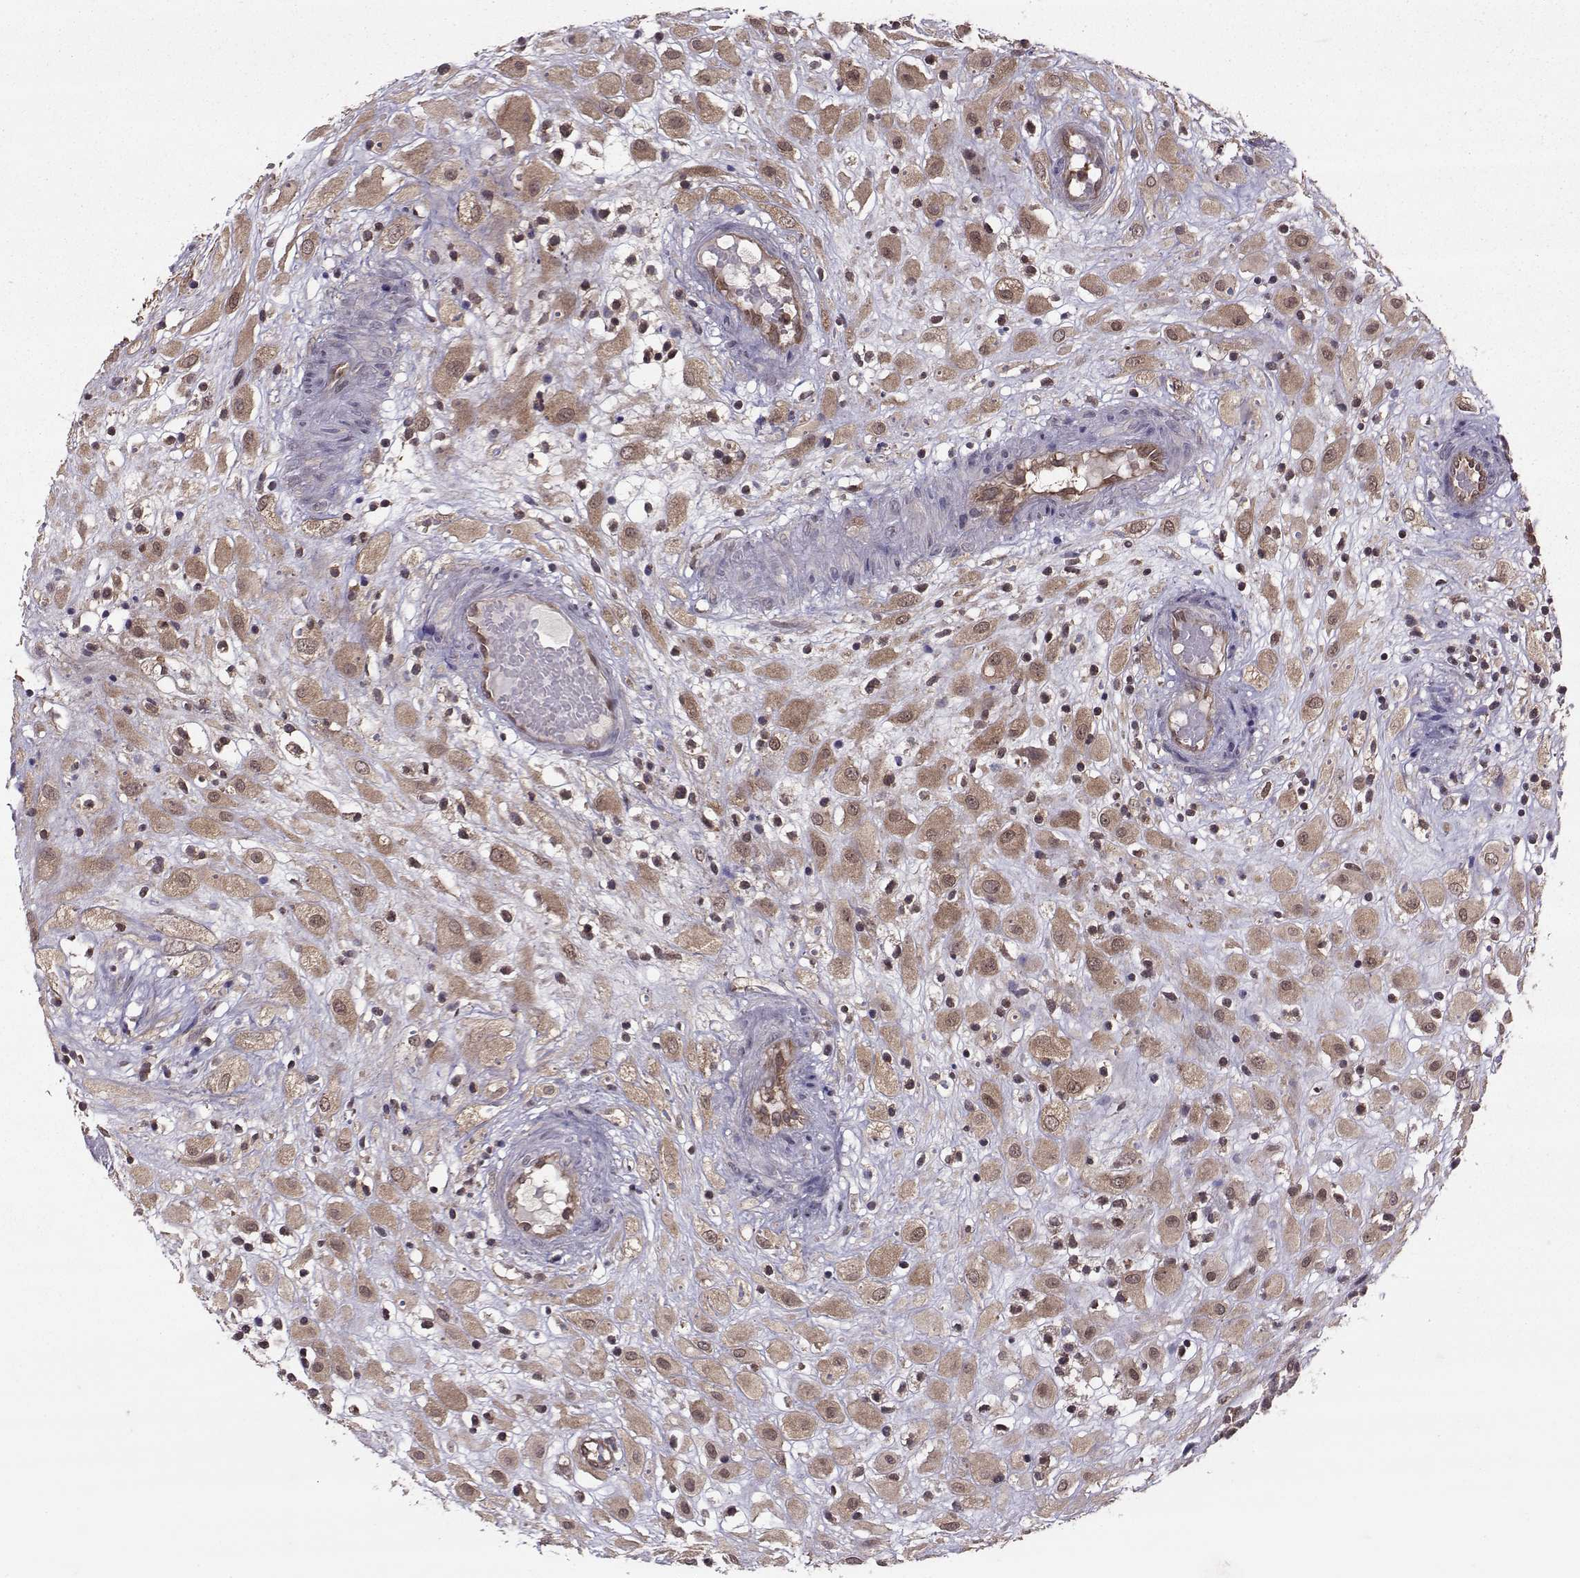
{"staining": {"intensity": "weak", "quantity": ">75%", "location": "cytoplasmic/membranous"}, "tissue": "placenta", "cell_type": "Decidual cells", "image_type": "normal", "snomed": [{"axis": "morphology", "description": "Normal tissue, NOS"}, {"axis": "topography", "description": "Placenta"}], "caption": "Weak cytoplasmic/membranous protein expression is seen in approximately >75% of decidual cells in placenta. The staining was performed using DAB (3,3'-diaminobenzidine), with brown indicating positive protein expression. Nuclei are stained blue with hematoxylin.", "gene": "PPP2R2A", "patient": {"sex": "female", "age": 24}}